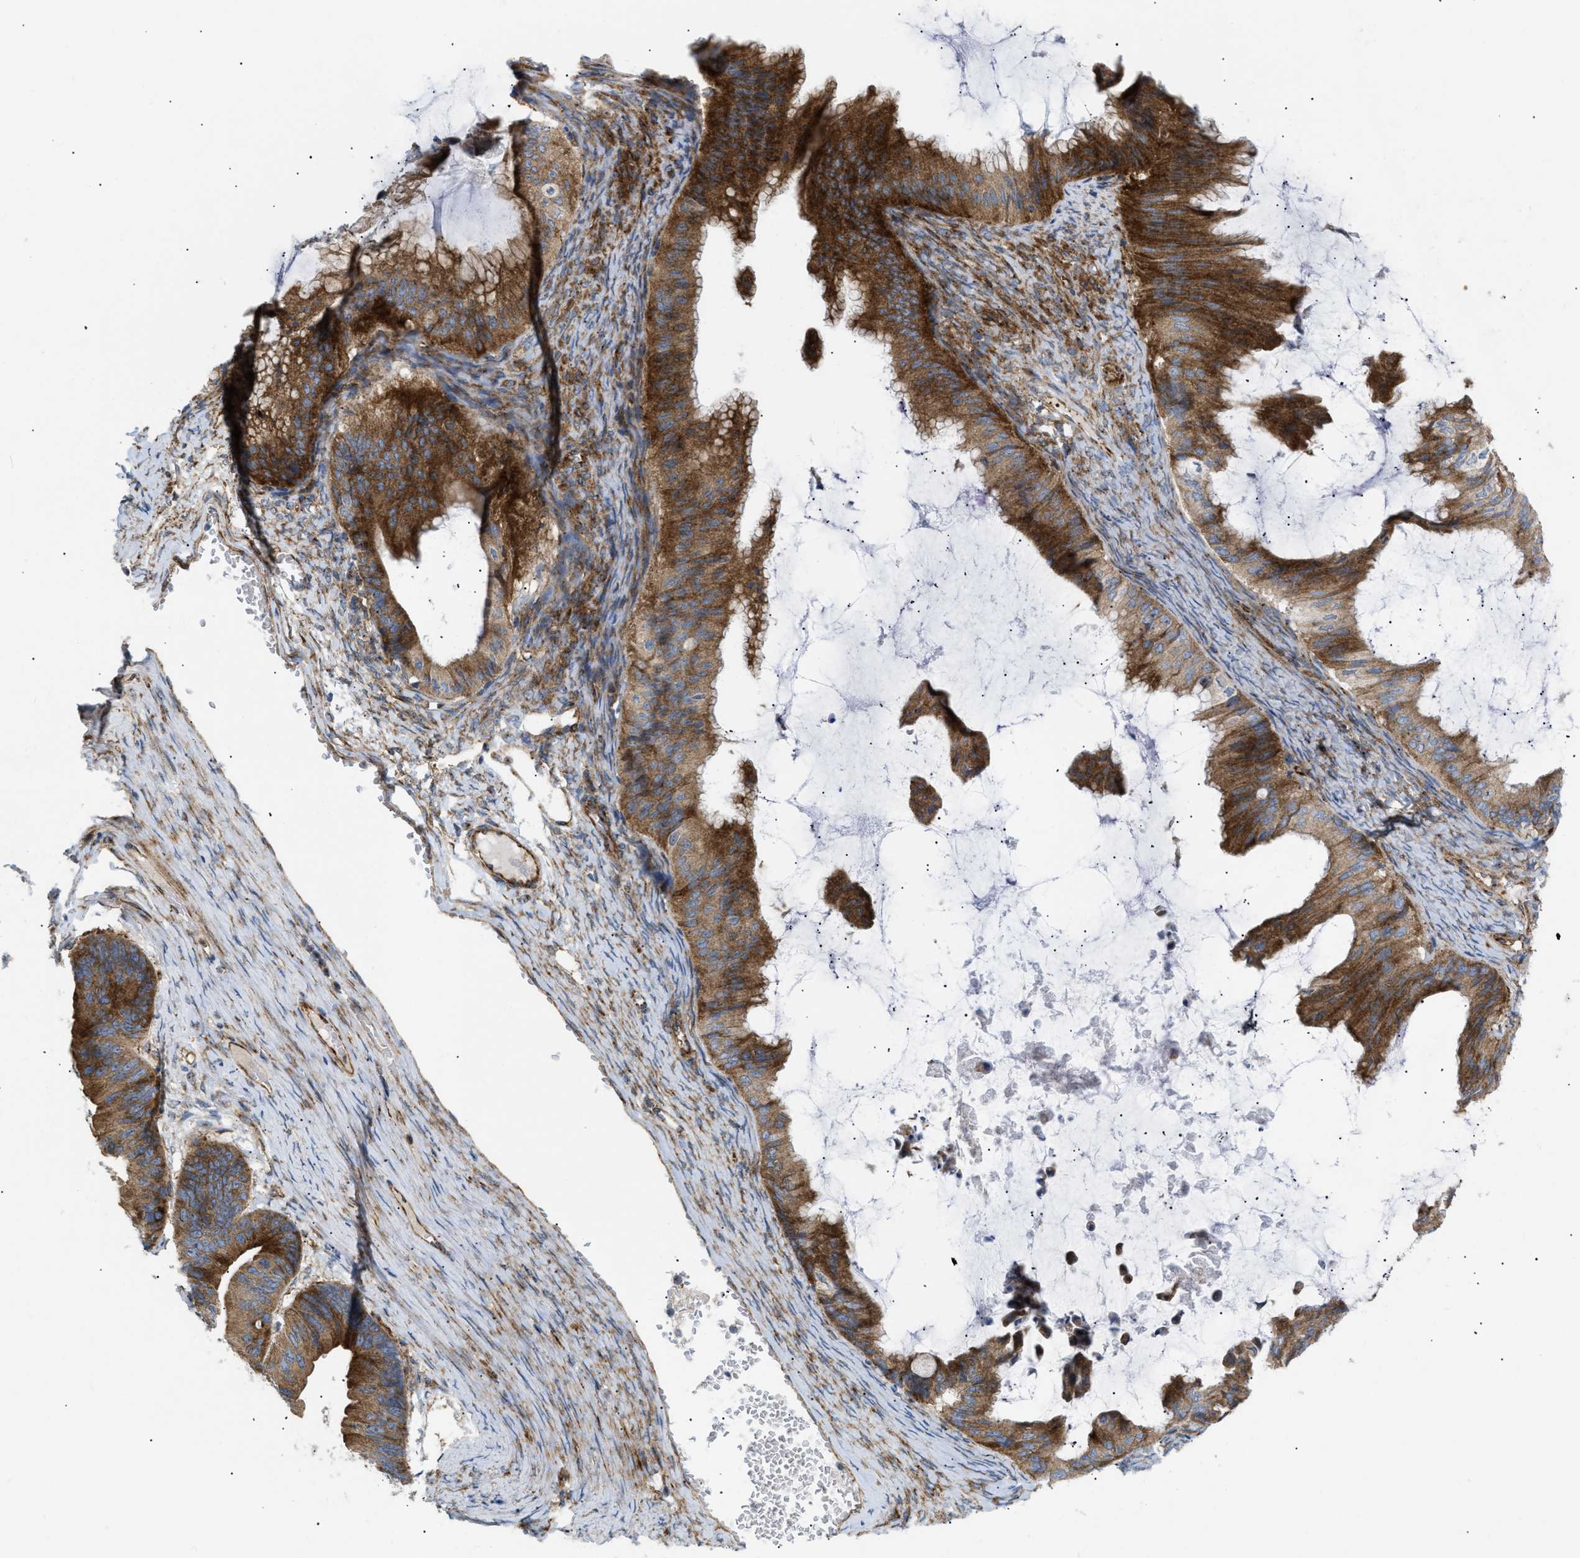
{"staining": {"intensity": "strong", "quantity": ">75%", "location": "cytoplasmic/membranous"}, "tissue": "ovarian cancer", "cell_type": "Tumor cells", "image_type": "cancer", "snomed": [{"axis": "morphology", "description": "Cystadenocarcinoma, mucinous, NOS"}, {"axis": "topography", "description": "Ovary"}], "caption": "Human ovarian mucinous cystadenocarcinoma stained with a protein marker displays strong staining in tumor cells.", "gene": "DCTN4", "patient": {"sex": "female", "age": 61}}